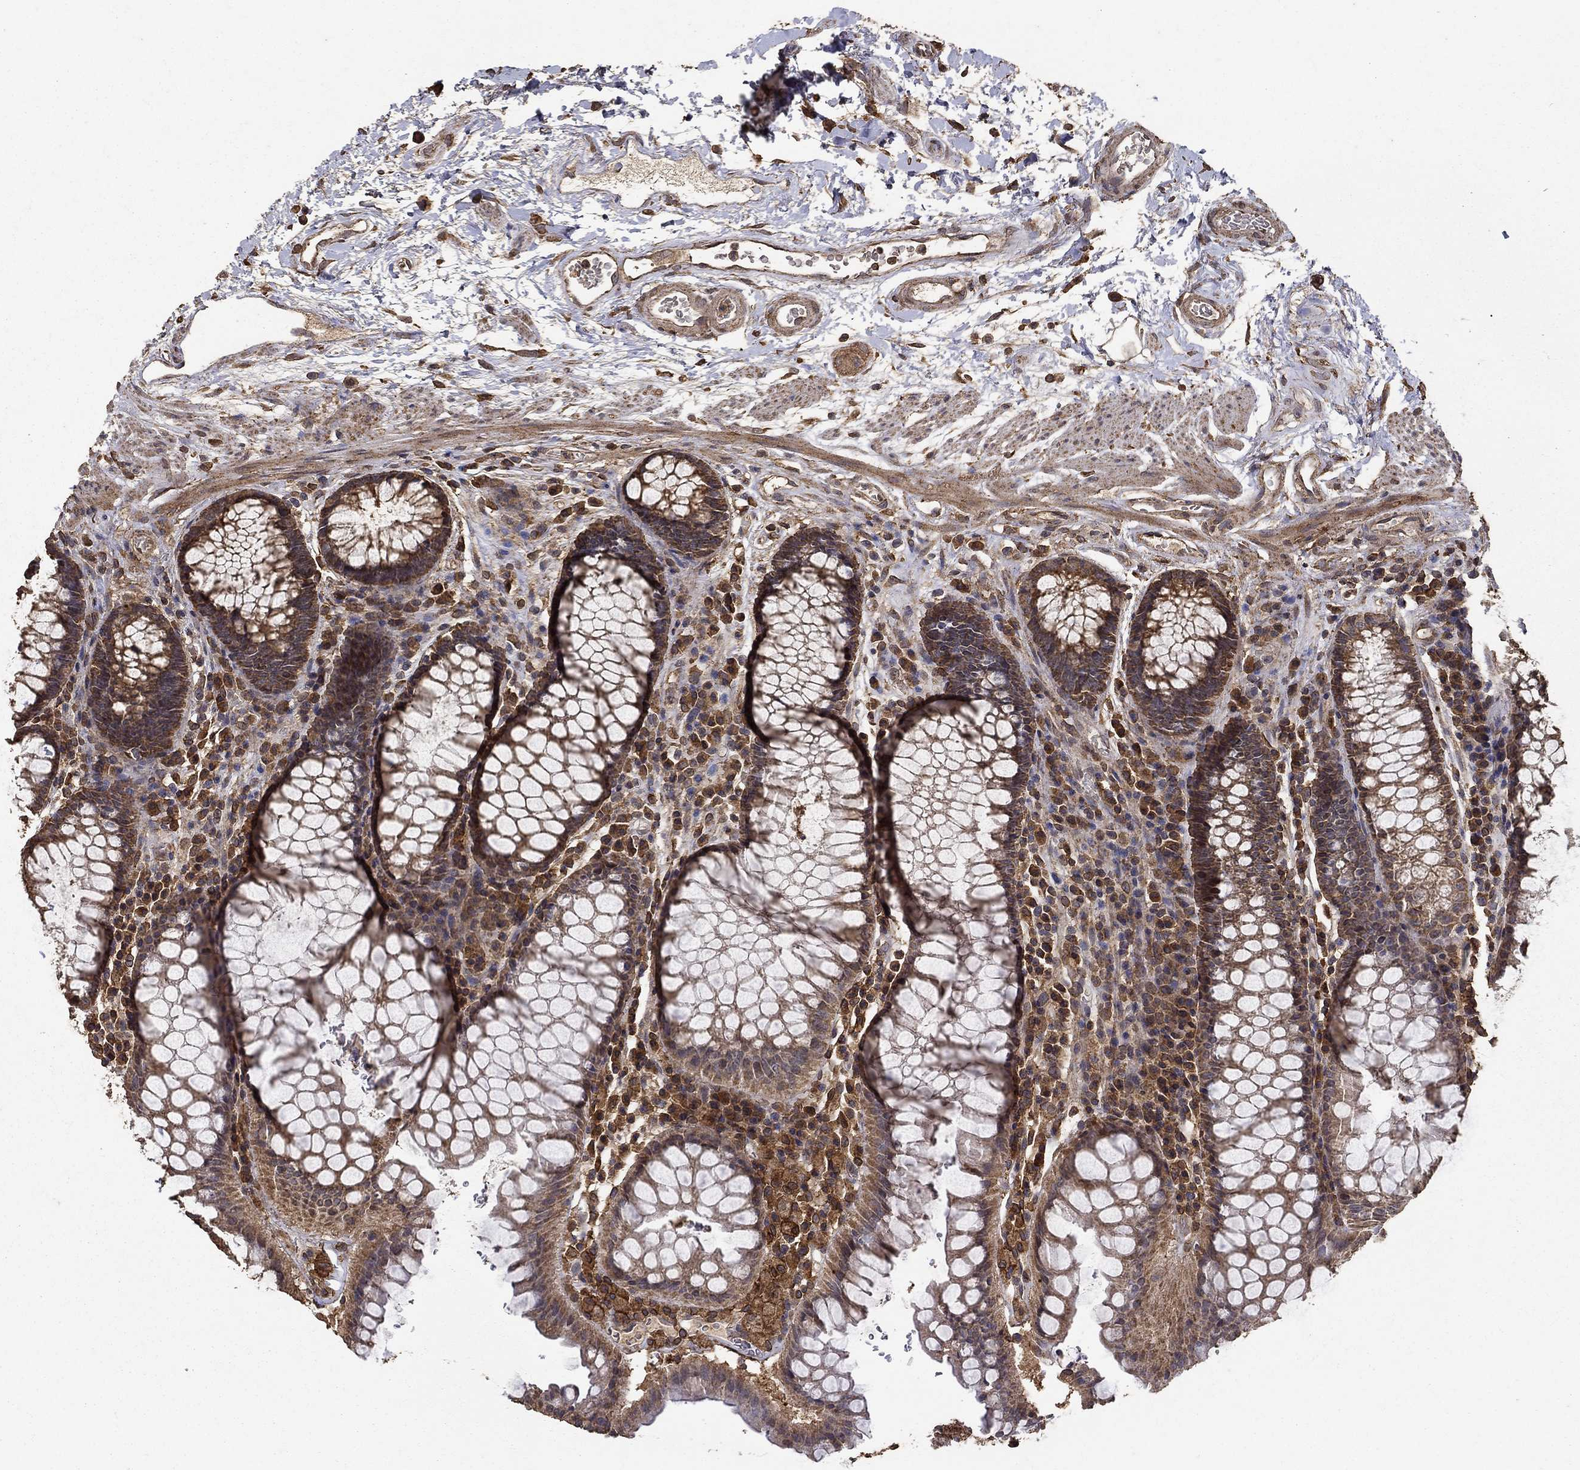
{"staining": {"intensity": "moderate", "quantity": "25%-75%", "location": "cytoplasmic/membranous"}, "tissue": "rectum", "cell_type": "Glandular cells", "image_type": "normal", "snomed": [{"axis": "morphology", "description": "Normal tissue, NOS"}, {"axis": "topography", "description": "Rectum"}], "caption": "This is a histology image of immunohistochemistry (IHC) staining of normal rectum, which shows moderate expression in the cytoplasmic/membranous of glandular cells.", "gene": "IFRD1", "patient": {"sex": "female", "age": 68}}